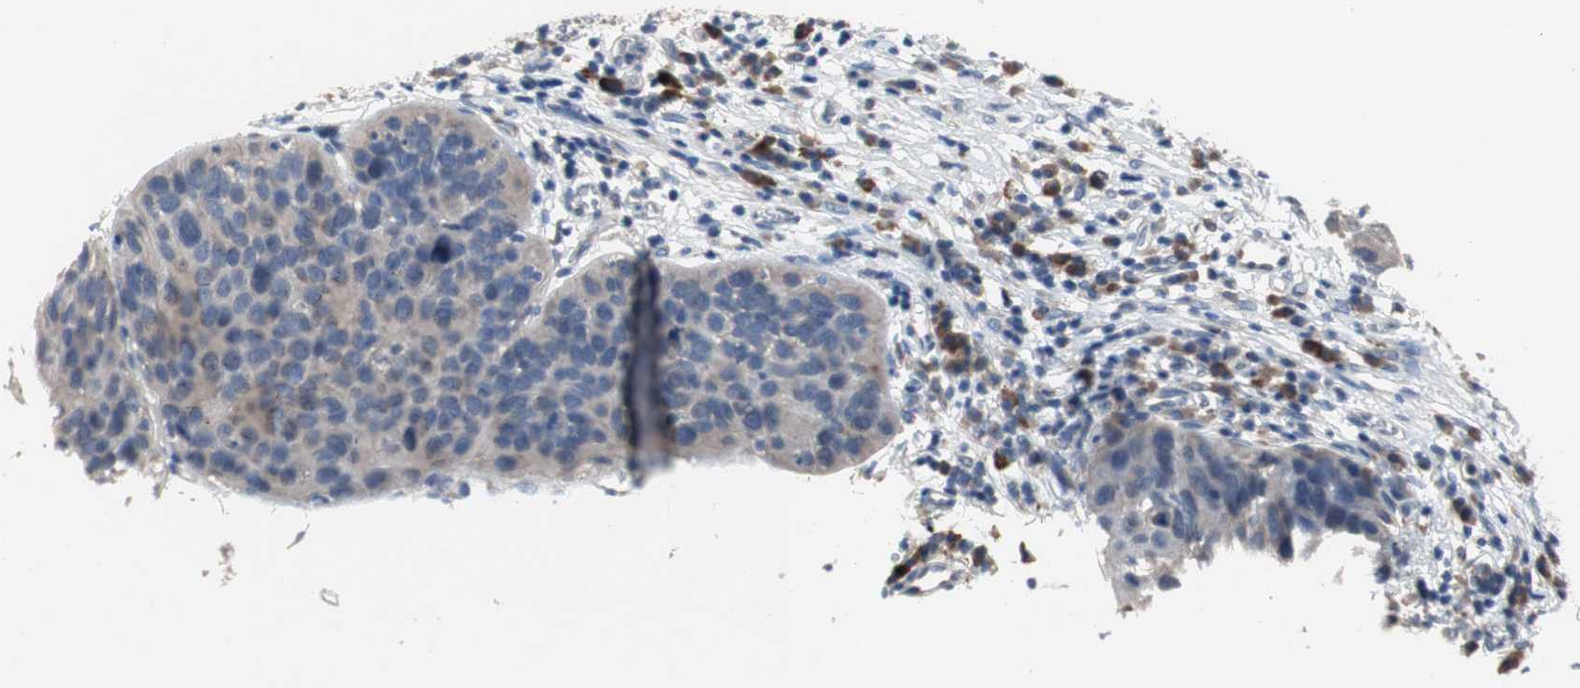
{"staining": {"intensity": "weak", "quantity": ">75%", "location": "cytoplasmic/membranous"}, "tissue": "cervical cancer", "cell_type": "Tumor cells", "image_type": "cancer", "snomed": [{"axis": "morphology", "description": "Squamous cell carcinoma, NOS"}, {"axis": "topography", "description": "Cervix"}], "caption": "Weak cytoplasmic/membranous expression is present in about >75% of tumor cells in cervical squamous cell carcinoma.", "gene": "TTC14", "patient": {"sex": "female", "age": 38}}